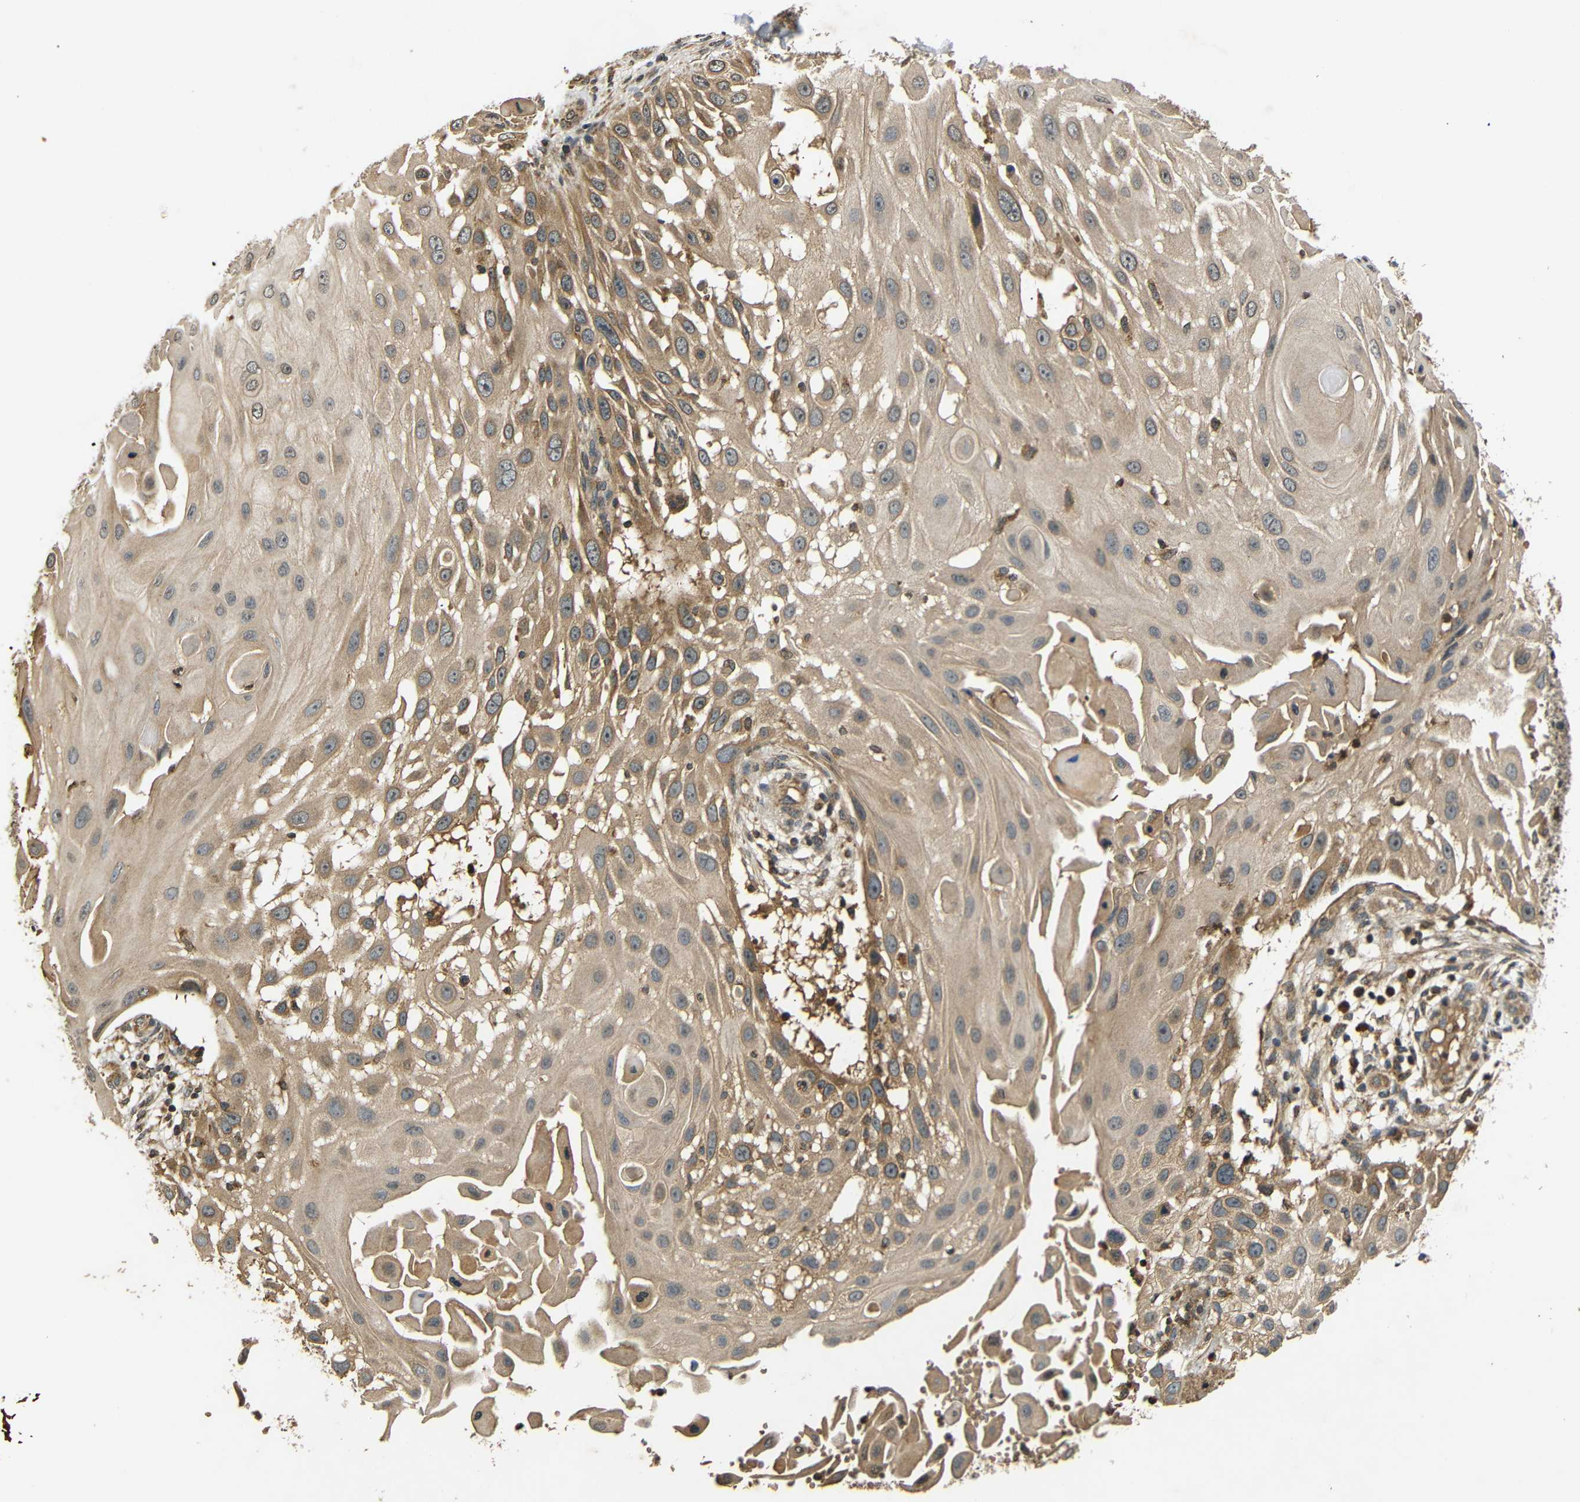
{"staining": {"intensity": "moderate", "quantity": ">75%", "location": "cytoplasmic/membranous"}, "tissue": "skin cancer", "cell_type": "Tumor cells", "image_type": "cancer", "snomed": [{"axis": "morphology", "description": "Squamous cell carcinoma, NOS"}, {"axis": "topography", "description": "Skin"}], "caption": "Skin cancer (squamous cell carcinoma) tissue demonstrates moderate cytoplasmic/membranous expression in about >75% of tumor cells, visualized by immunohistochemistry.", "gene": "TANK", "patient": {"sex": "female", "age": 44}}